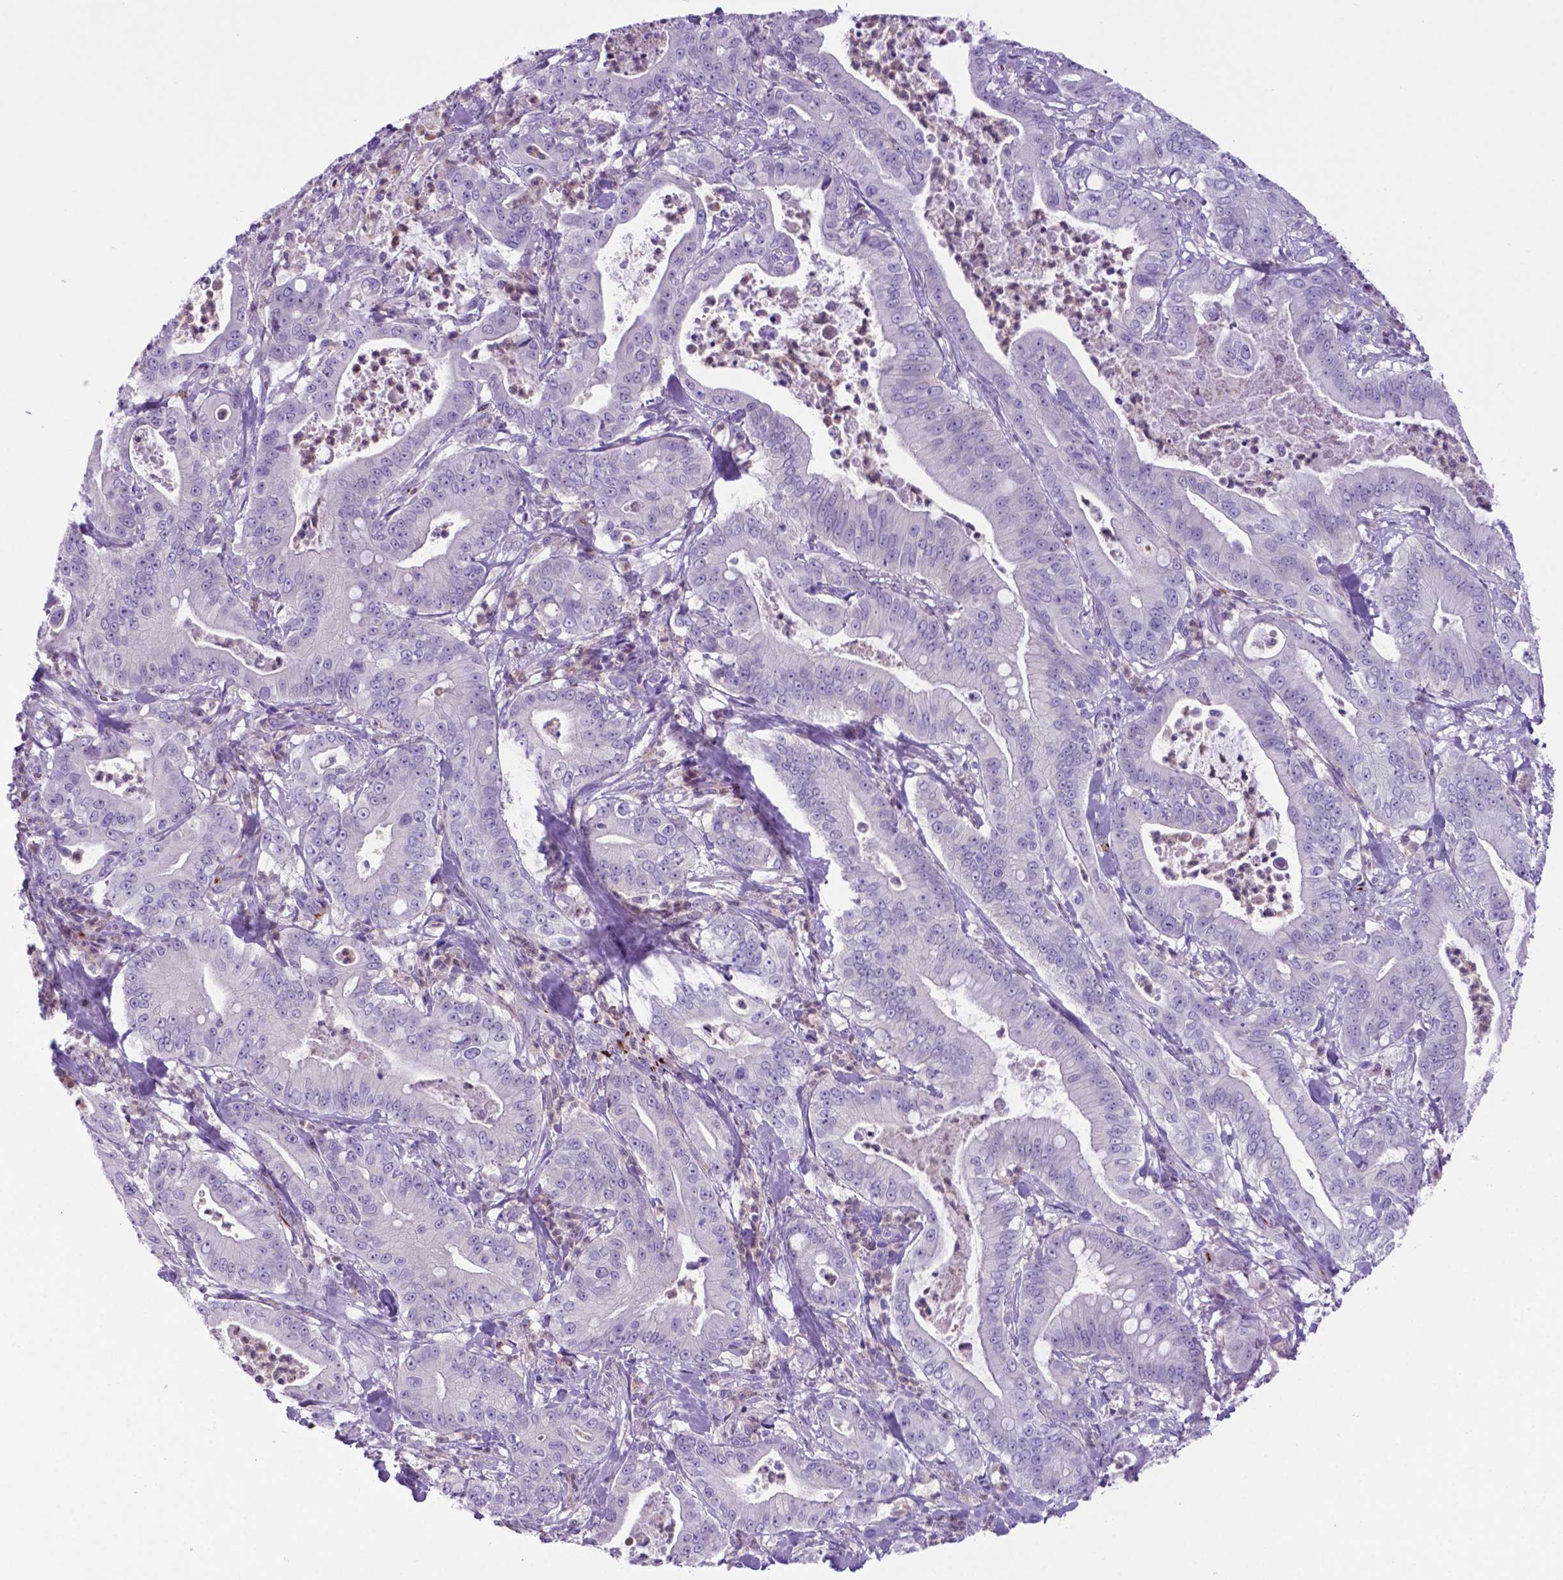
{"staining": {"intensity": "negative", "quantity": "none", "location": "none"}, "tissue": "pancreatic cancer", "cell_type": "Tumor cells", "image_type": "cancer", "snomed": [{"axis": "morphology", "description": "Adenocarcinoma, NOS"}, {"axis": "topography", "description": "Pancreas"}], "caption": "The photomicrograph exhibits no significant staining in tumor cells of pancreatic cancer. The staining was performed using DAB (3,3'-diaminobenzidine) to visualize the protein expression in brown, while the nuclei were stained in blue with hematoxylin (Magnification: 20x).", "gene": "LZTR1", "patient": {"sex": "male", "age": 71}}